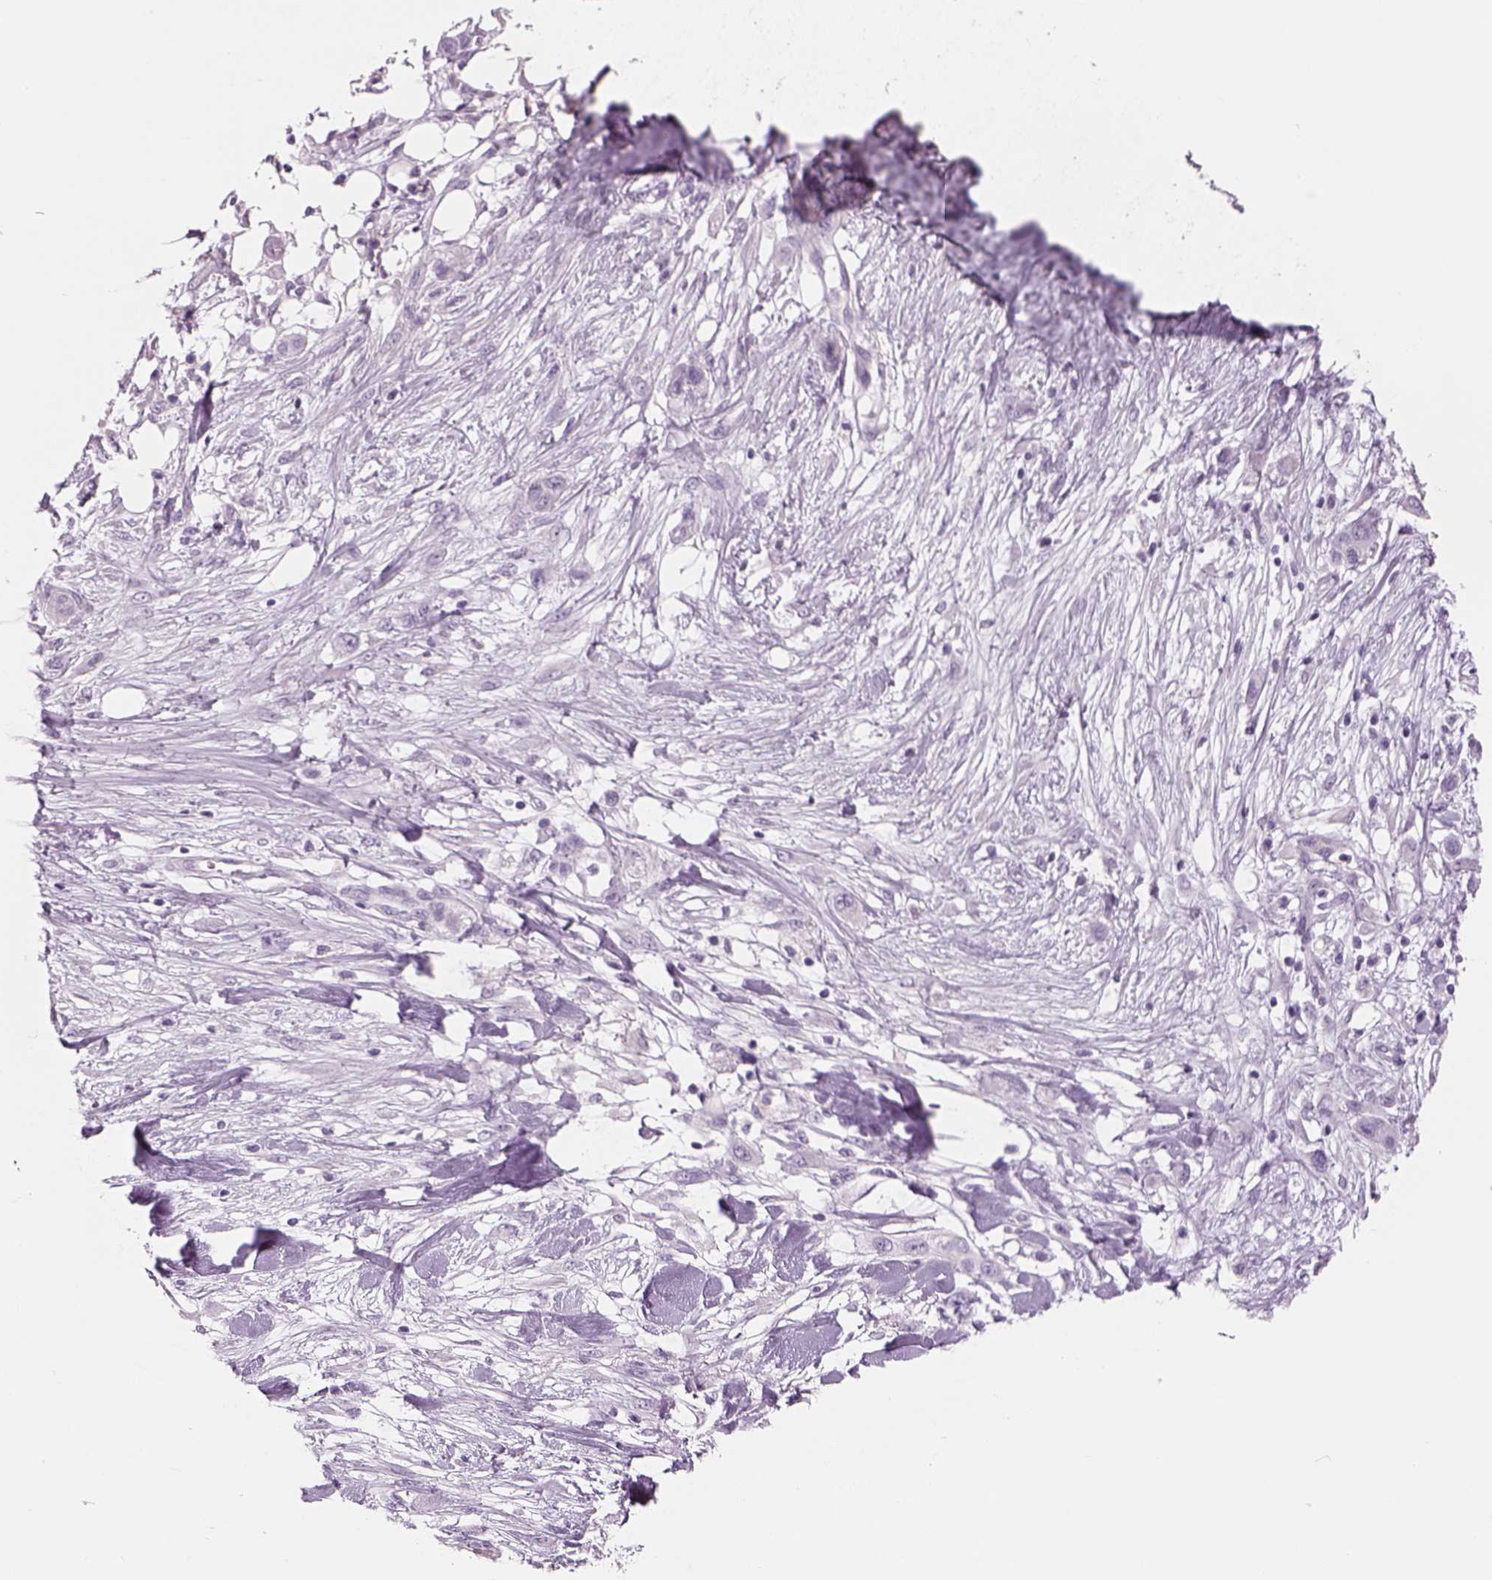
{"staining": {"intensity": "negative", "quantity": "none", "location": "none"}, "tissue": "skin cancer", "cell_type": "Tumor cells", "image_type": "cancer", "snomed": [{"axis": "morphology", "description": "Squamous cell carcinoma, NOS"}, {"axis": "topography", "description": "Skin"}], "caption": "Immunohistochemical staining of human skin cancer (squamous cell carcinoma) shows no significant expression in tumor cells. (DAB immunohistochemistry (IHC), high magnification).", "gene": "KCNMB4", "patient": {"sex": "male", "age": 79}}